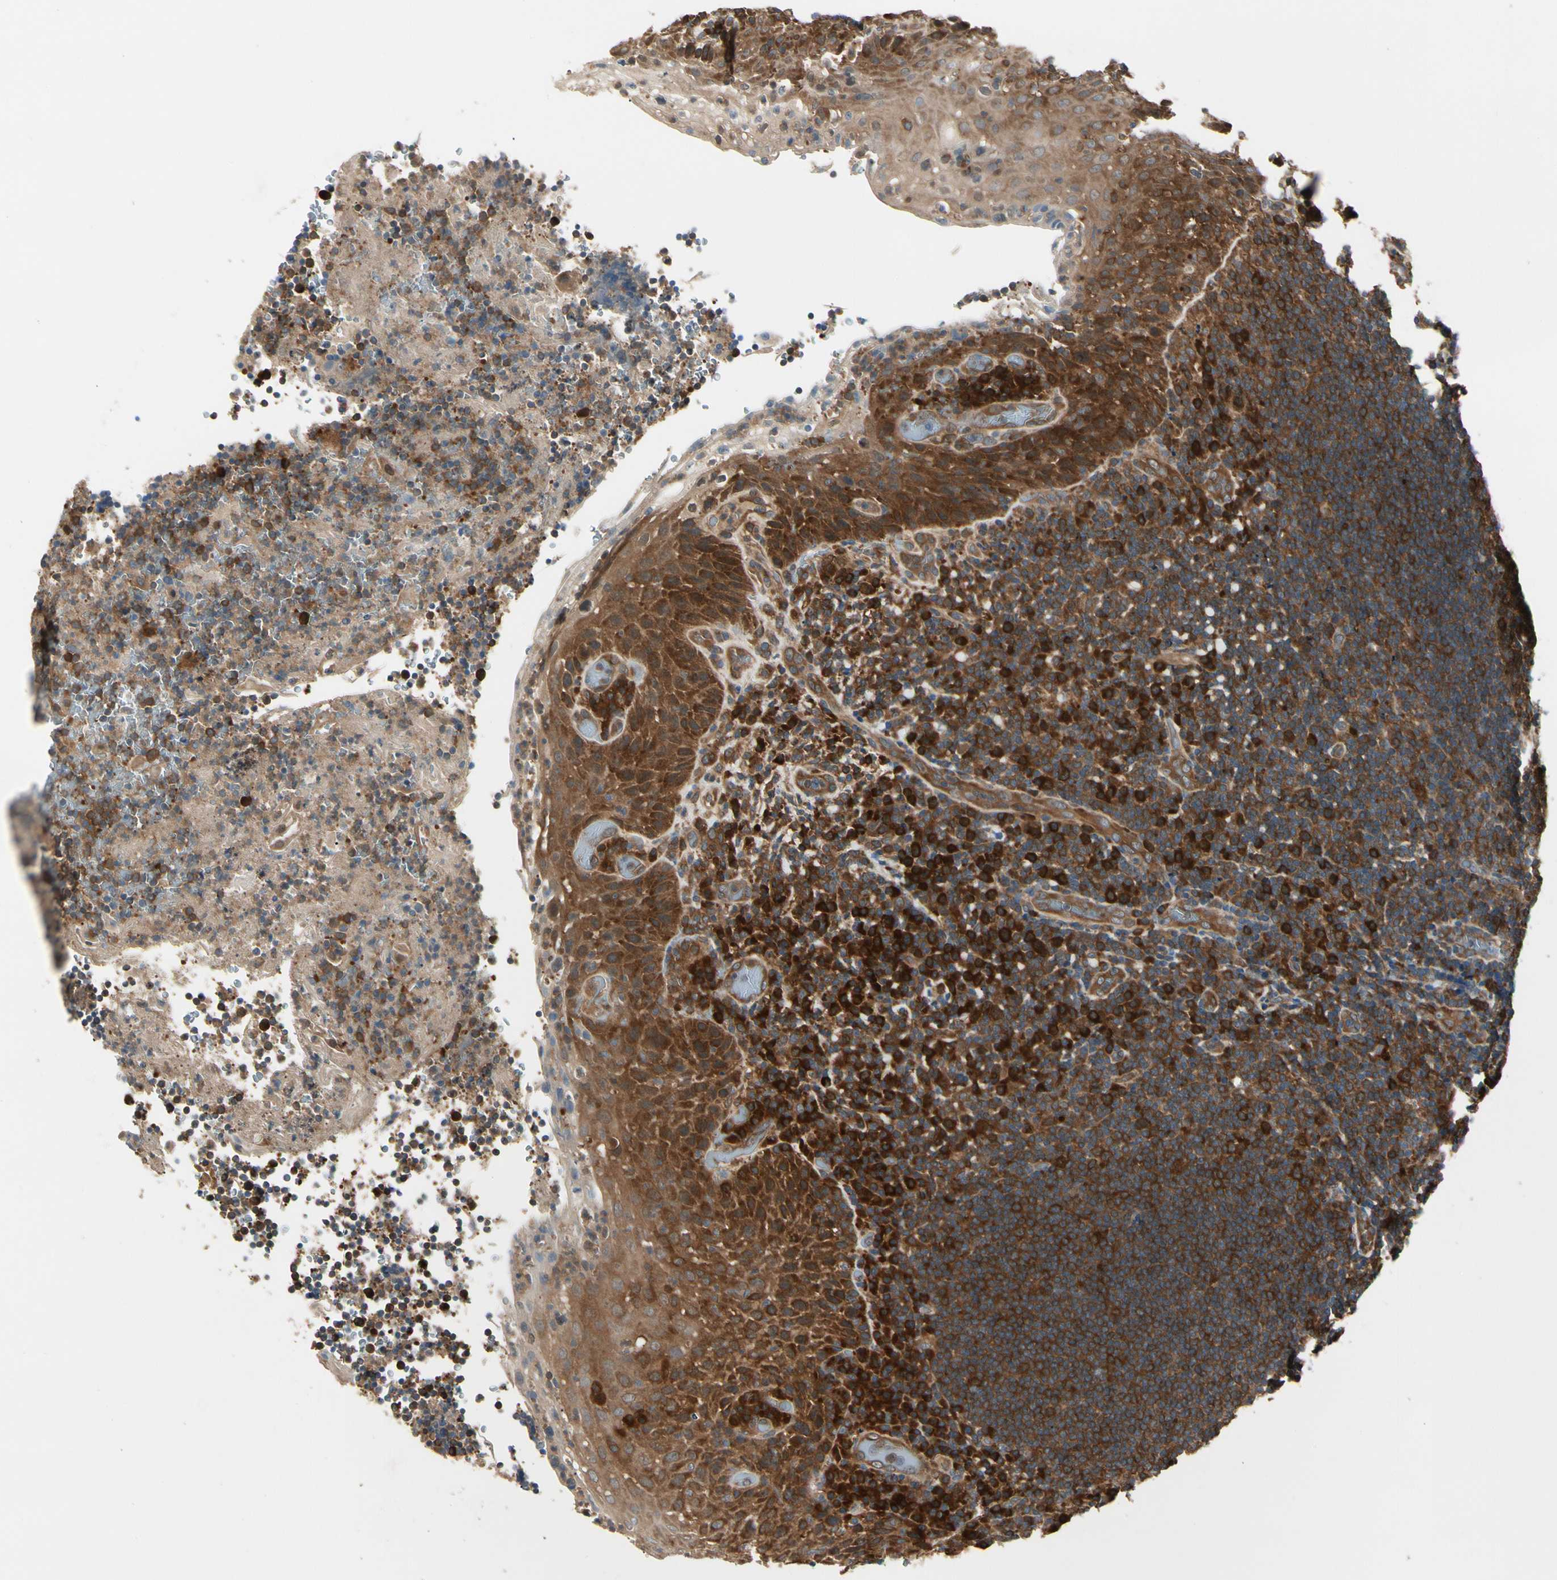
{"staining": {"intensity": "strong", "quantity": ">75%", "location": "cytoplasmic/membranous"}, "tissue": "lymphoma", "cell_type": "Tumor cells", "image_type": "cancer", "snomed": [{"axis": "morphology", "description": "Malignant lymphoma, non-Hodgkin's type, High grade"}, {"axis": "topography", "description": "Tonsil"}], "caption": "A brown stain highlights strong cytoplasmic/membranous expression of a protein in human lymphoma tumor cells. (DAB (3,3'-diaminobenzidine) = brown stain, brightfield microscopy at high magnification).", "gene": "NME1-NME2", "patient": {"sex": "female", "age": 36}}